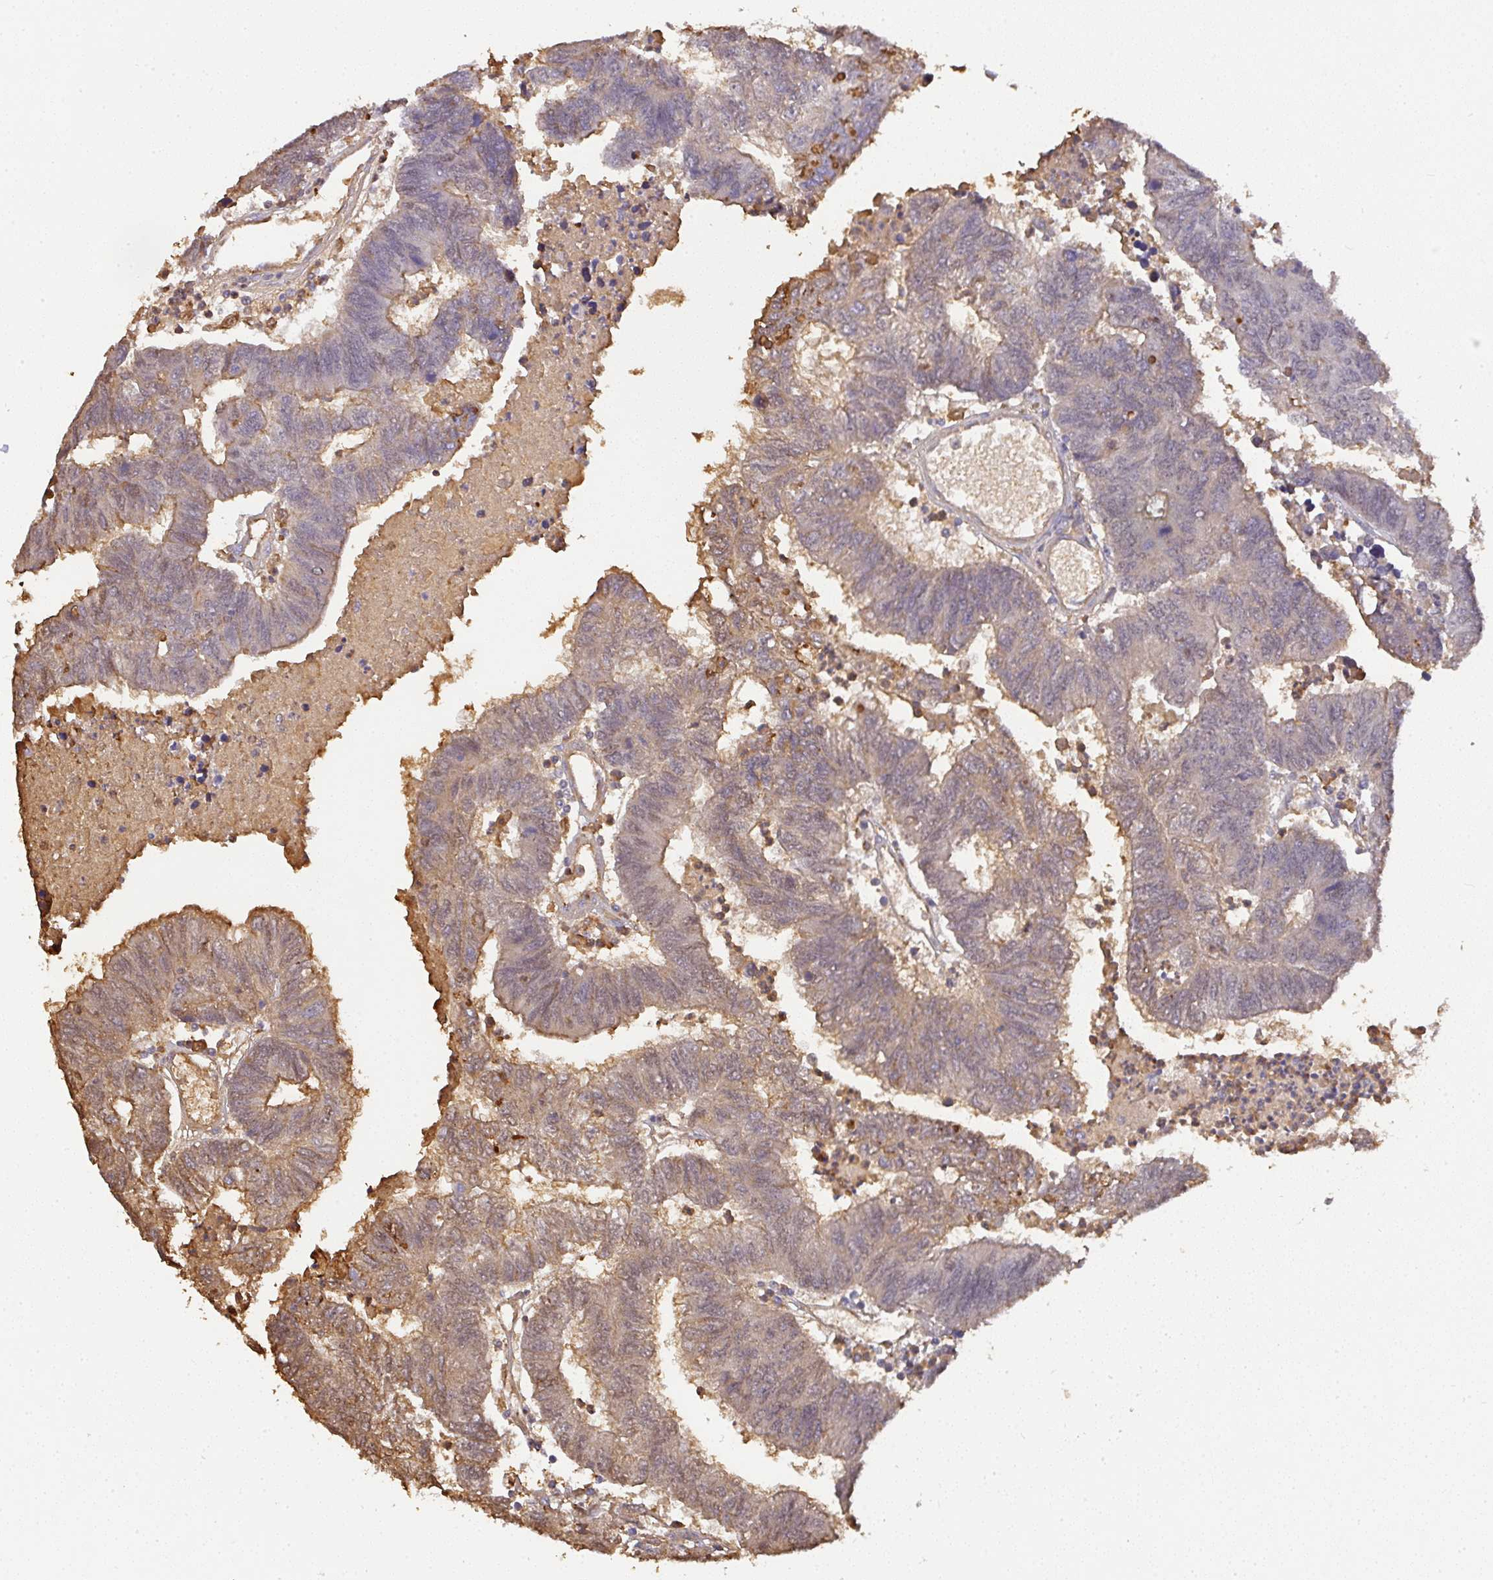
{"staining": {"intensity": "weak", "quantity": "25%-75%", "location": "cytoplasmic/membranous"}, "tissue": "colorectal cancer", "cell_type": "Tumor cells", "image_type": "cancer", "snomed": [{"axis": "morphology", "description": "Adenocarcinoma, NOS"}, {"axis": "topography", "description": "Colon"}], "caption": "Brown immunohistochemical staining in adenocarcinoma (colorectal) reveals weak cytoplasmic/membranous positivity in about 25%-75% of tumor cells.", "gene": "SMYD5", "patient": {"sex": "female", "age": 48}}